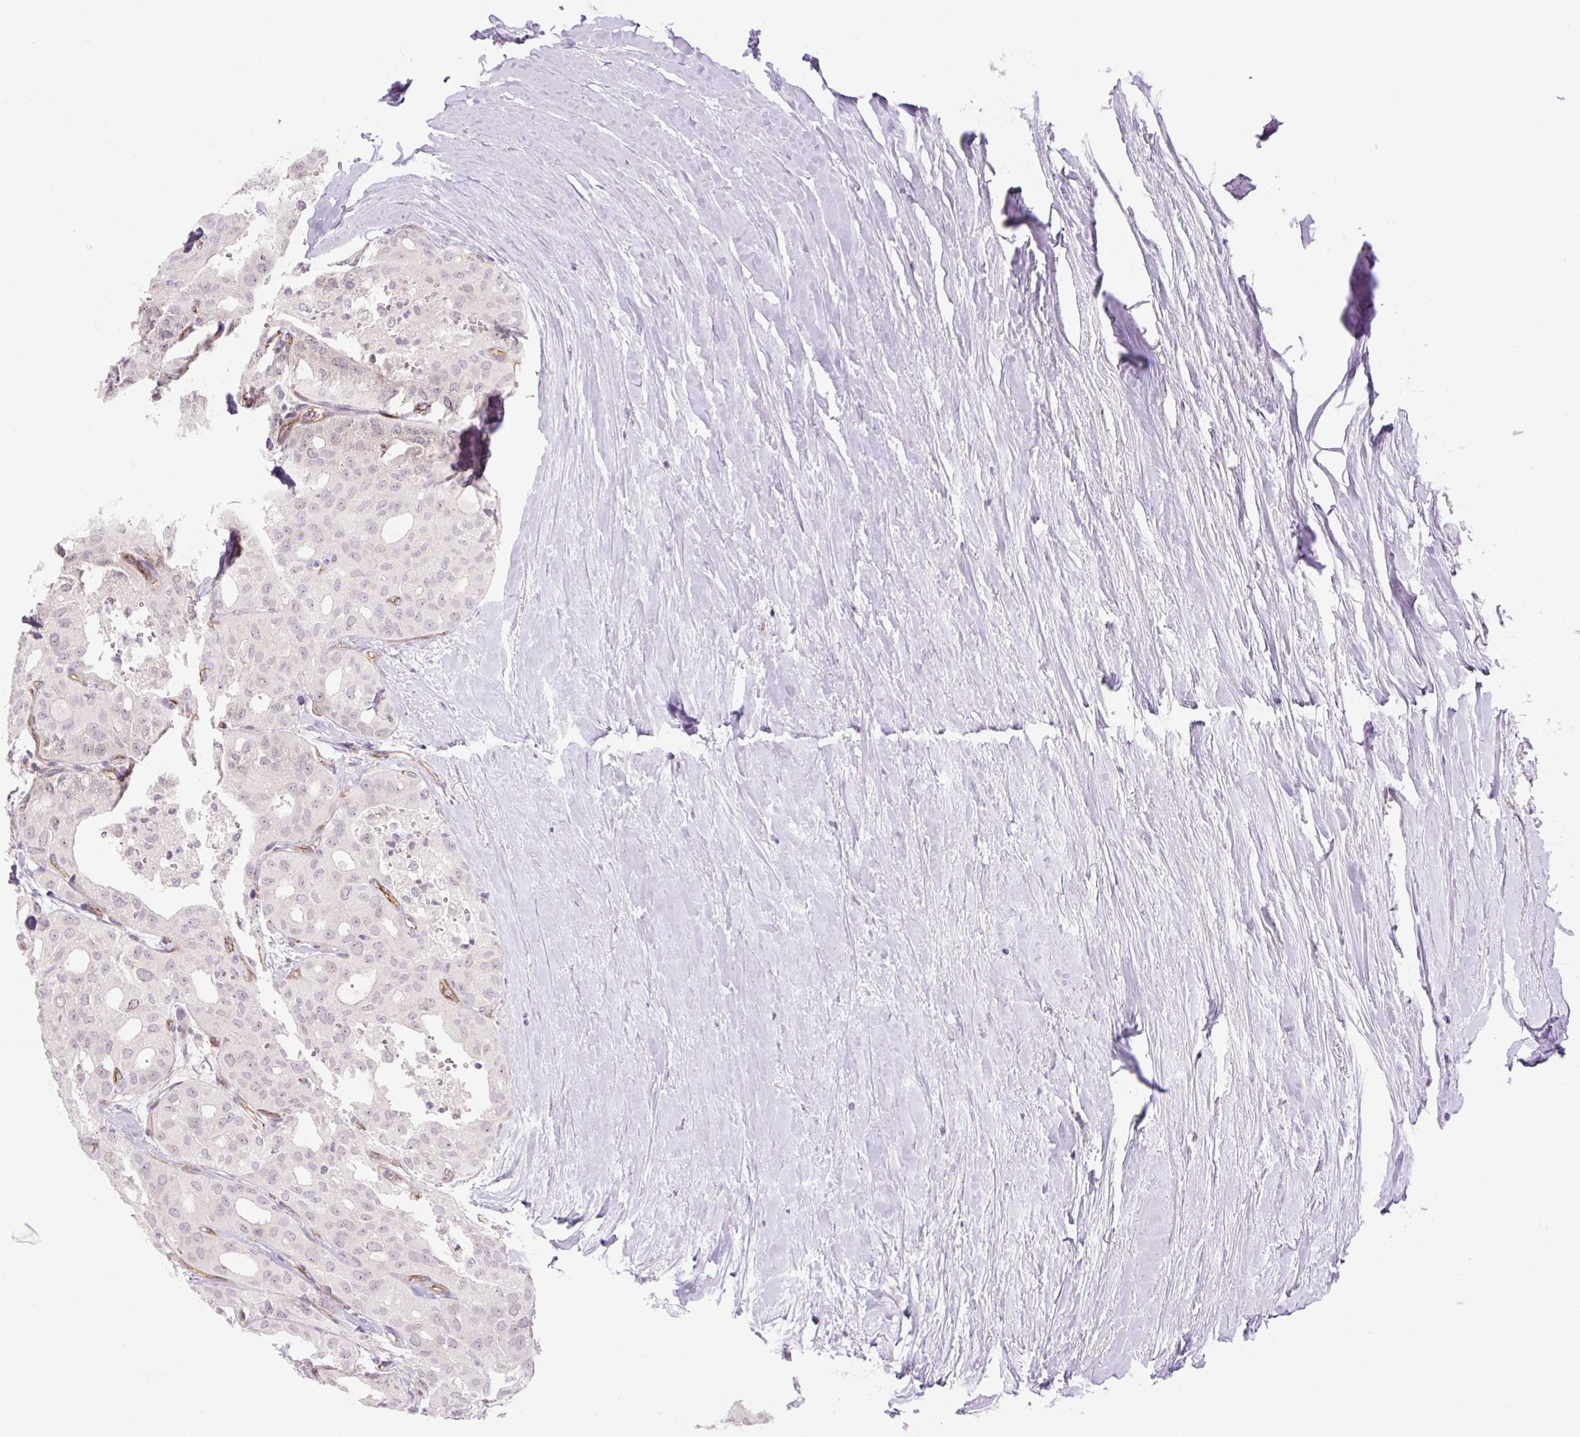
{"staining": {"intensity": "weak", "quantity": "<25%", "location": "nuclear"}, "tissue": "thyroid cancer", "cell_type": "Tumor cells", "image_type": "cancer", "snomed": [{"axis": "morphology", "description": "Follicular adenoma carcinoma, NOS"}, {"axis": "topography", "description": "Thyroid gland"}], "caption": "Image shows no protein positivity in tumor cells of follicular adenoma carcinoma (thyroid) tissue.", "gene": "ZNF417", "patient": {"sex": "male", "age": 75}}